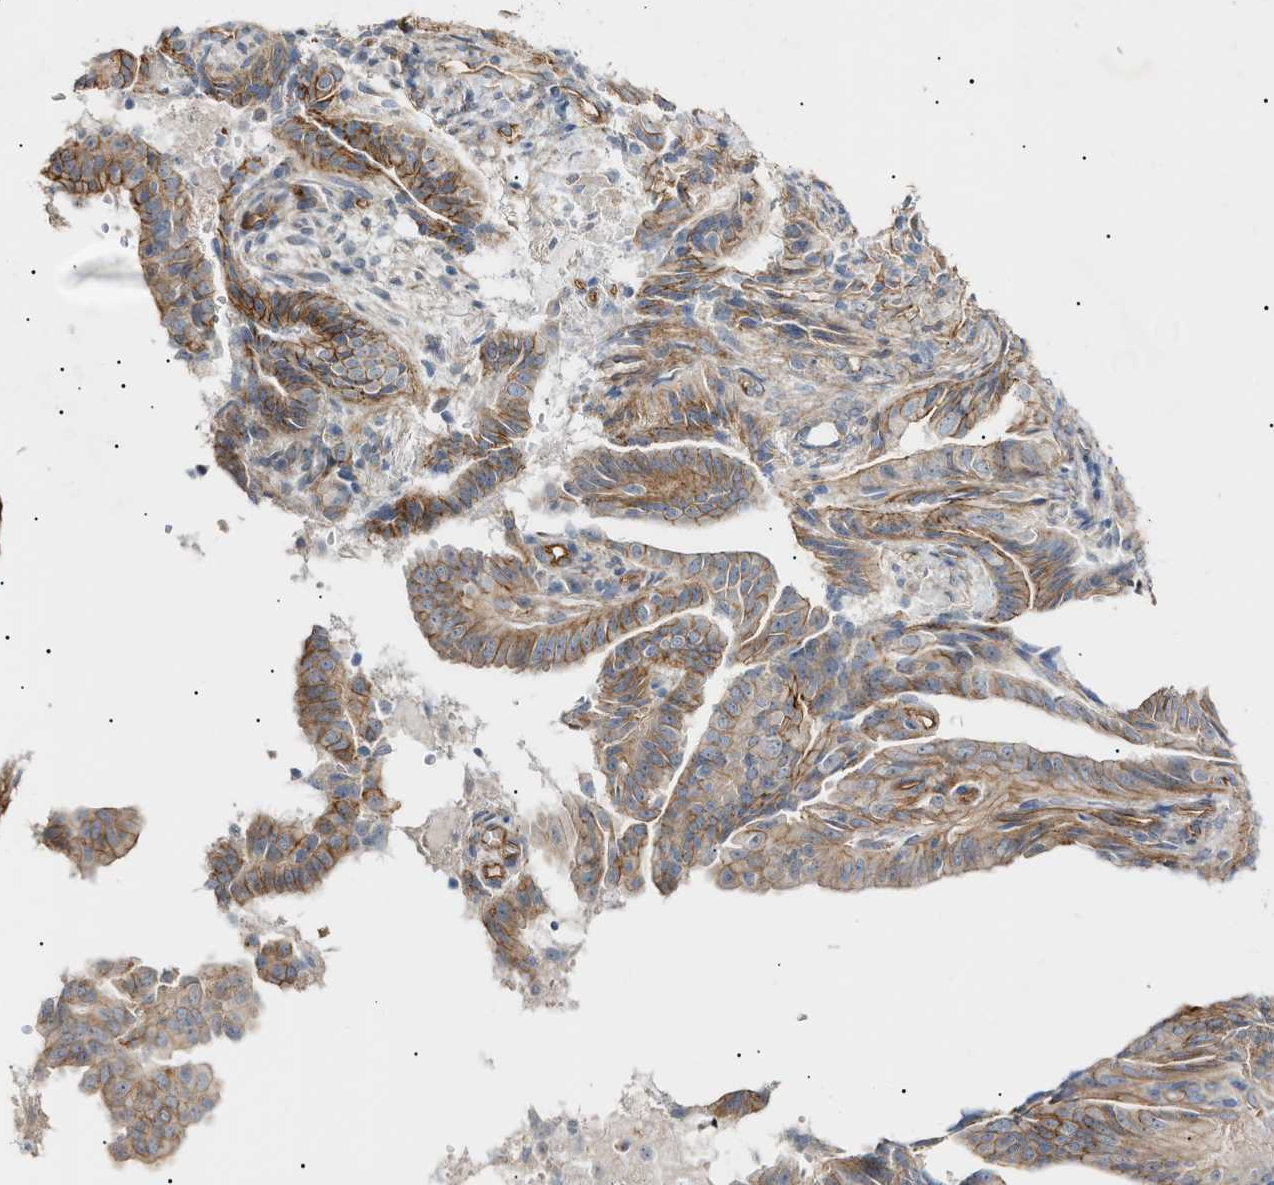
{"staining": {"intensity": "weak", "quantity": "25%-75%", "location": "cytoplasmic/membranous"}, "tissue": "endometrial cancer", "cell_type": "Tumor cells", "image_type": "cancer", "snomed": [{"axis": "morphology", "description": "Adenocarcinoma, NOS"}, {"axis": "topography", "description": "Endometrium"}], "caption": "This image shows immunohistochemistry (IHC) staining of human adenocarcinoma (endometrial), with low weak cytoplasmic/membranous expression in approximately 25%-75% of tumor cells.", "gene": "ZFHX2", "patient": {"sex": "female", "age": 58}}